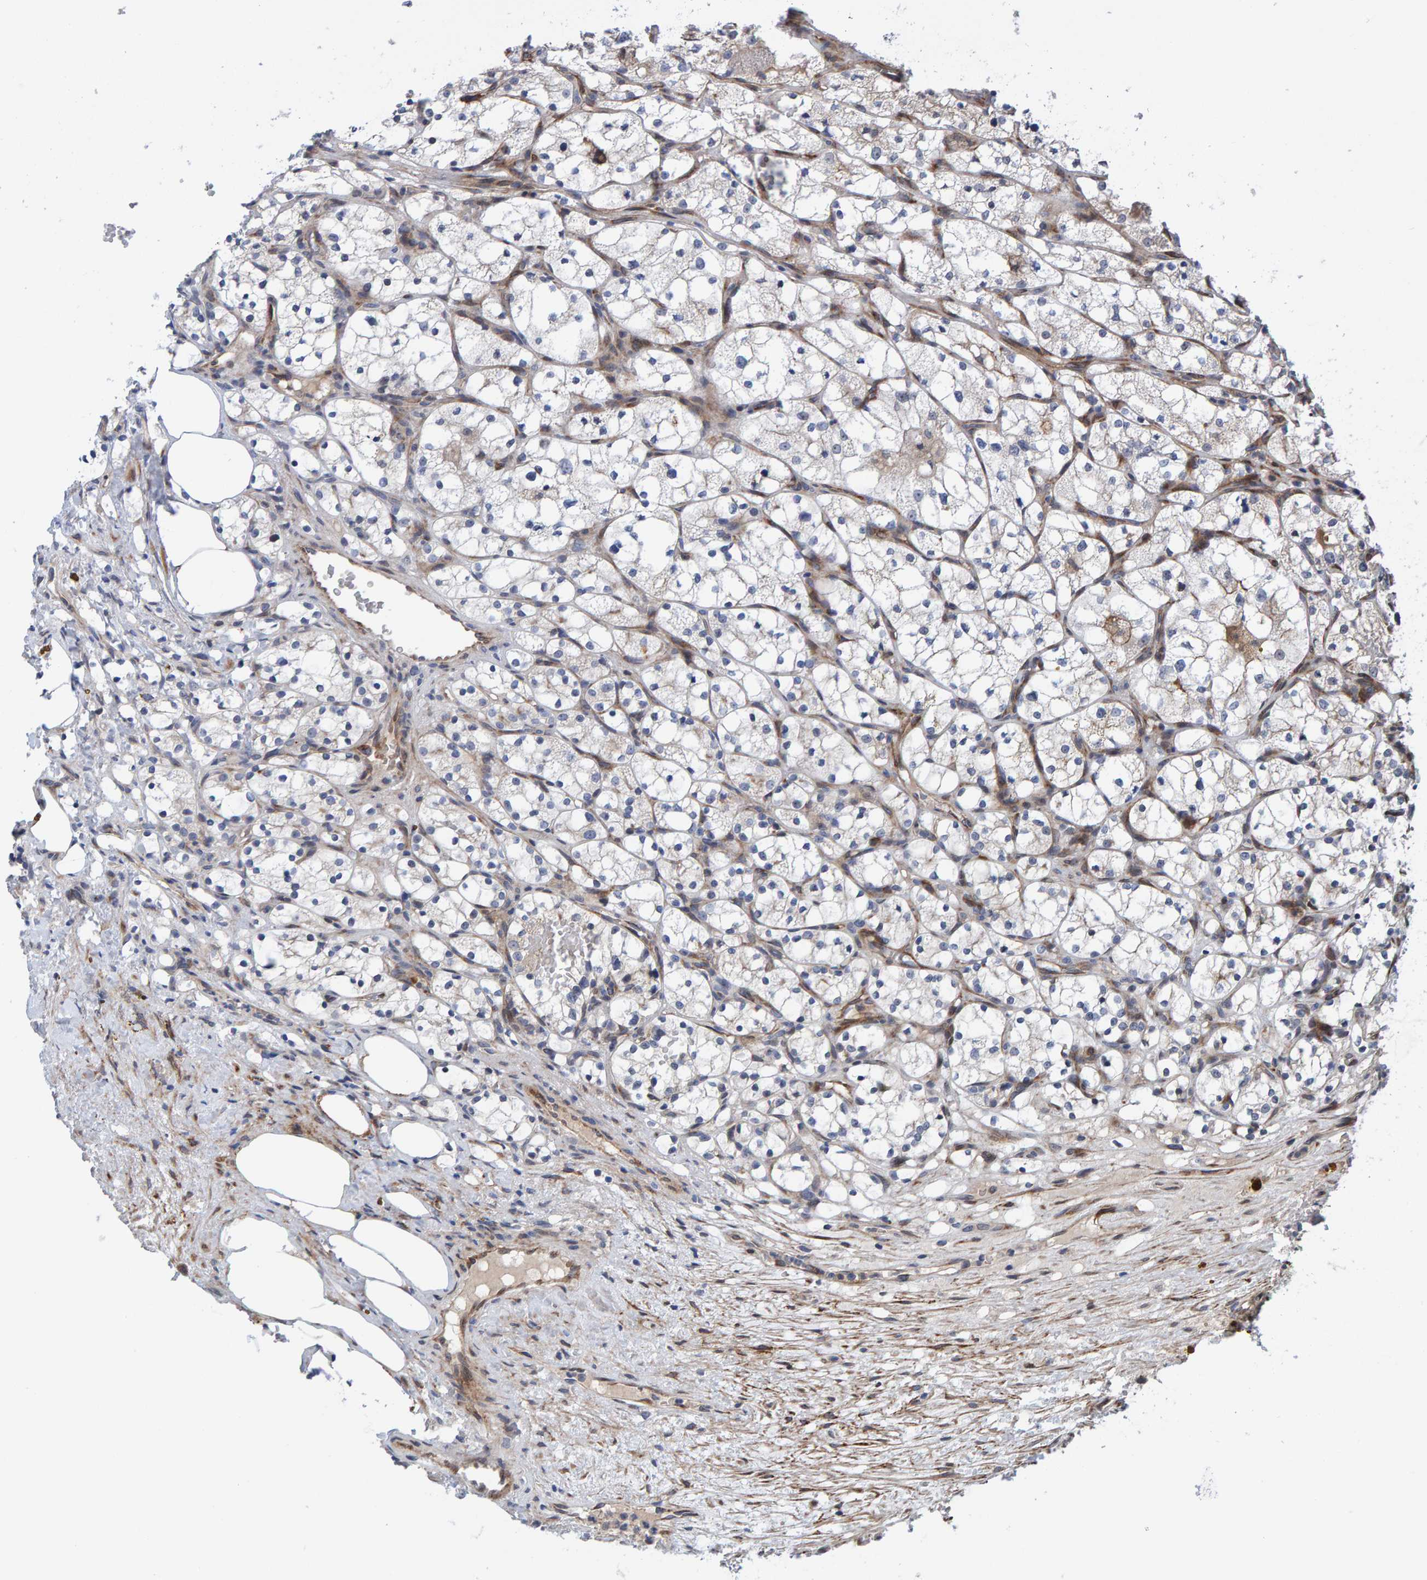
{"staining": {"intensity": "negative", "quantity": "none", "location": "none"}, "tissue": "renal cancer", "cell_type": "Tumor cells", "image_type": "cancer", "snomed": [{"axis": "morphology", "description": "Adenocarcinoma, NOS"}, {"axis": "topography", "description": "Kidney"}], "caption": "Human renal cancer (adenocarcinoma) stained for a protein using immunohistochemistry (IHC) exhibits no staining in tumor cells.", "gene": "MFSD6L", "patient": {"sex": "female", "age": 69}}